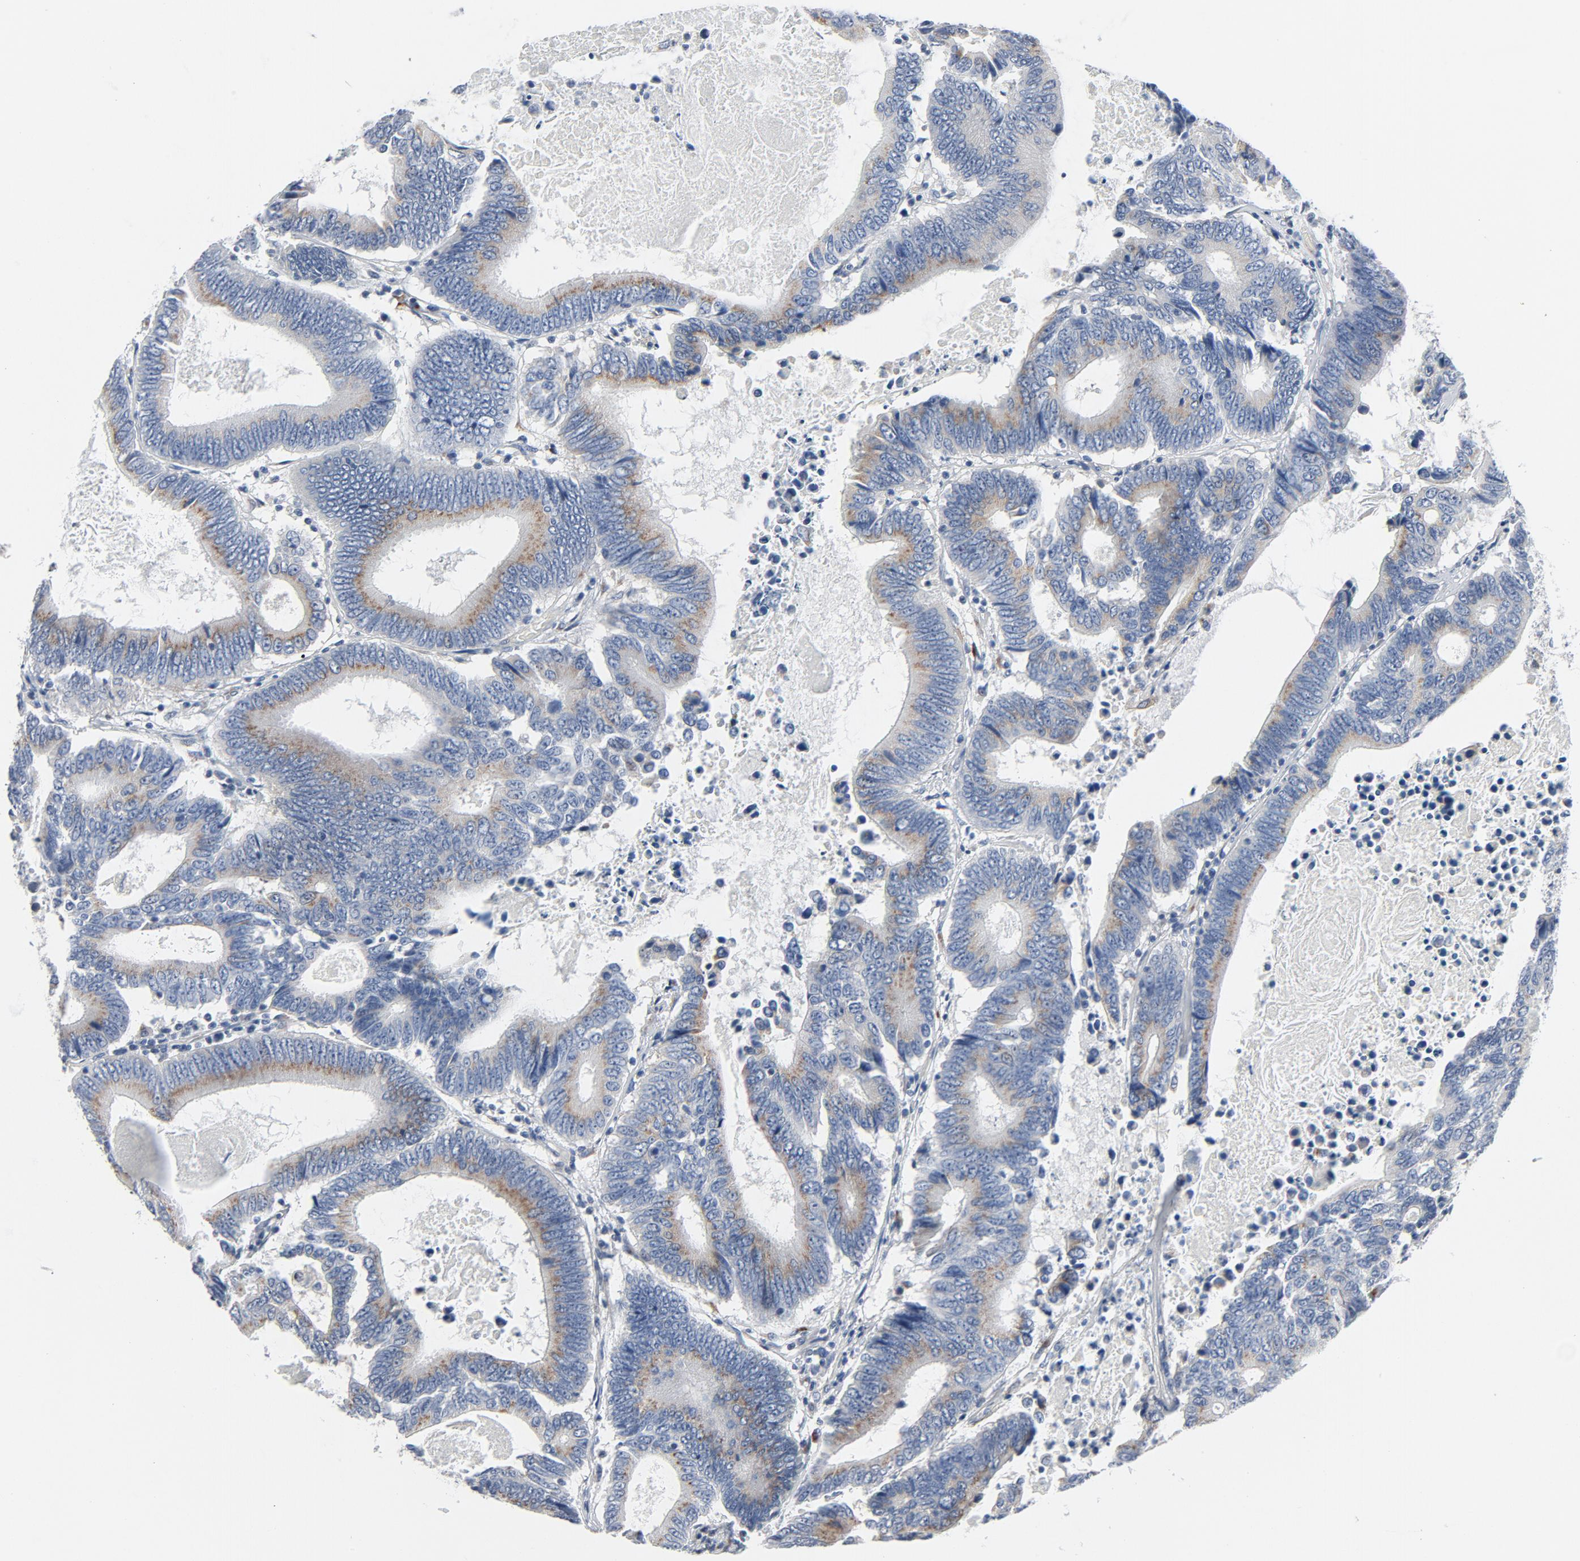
{"staining": {"intensity": "moderate", "quantity": "25%-75%", "location": "cytoplasmic/membranous"}, "tissue": "colorectal cancer", "cell_type": "Tumor cells", "image_type": "cancer", "snomed": [{"axis": "morphology", "description": "Adenocarcinoma, NOS"}, {"axis": "topography", "description": "Colon"}], "caption": "A photomicrograph showing moderate cytoplasmic/membranous staining in approximately 25%-75% of tumor cells in colorectal cancer, as visualized by brown immunohistochemical staining.", "gene": "YIPF6", "patient": {"sex": "female", "age": 78}}